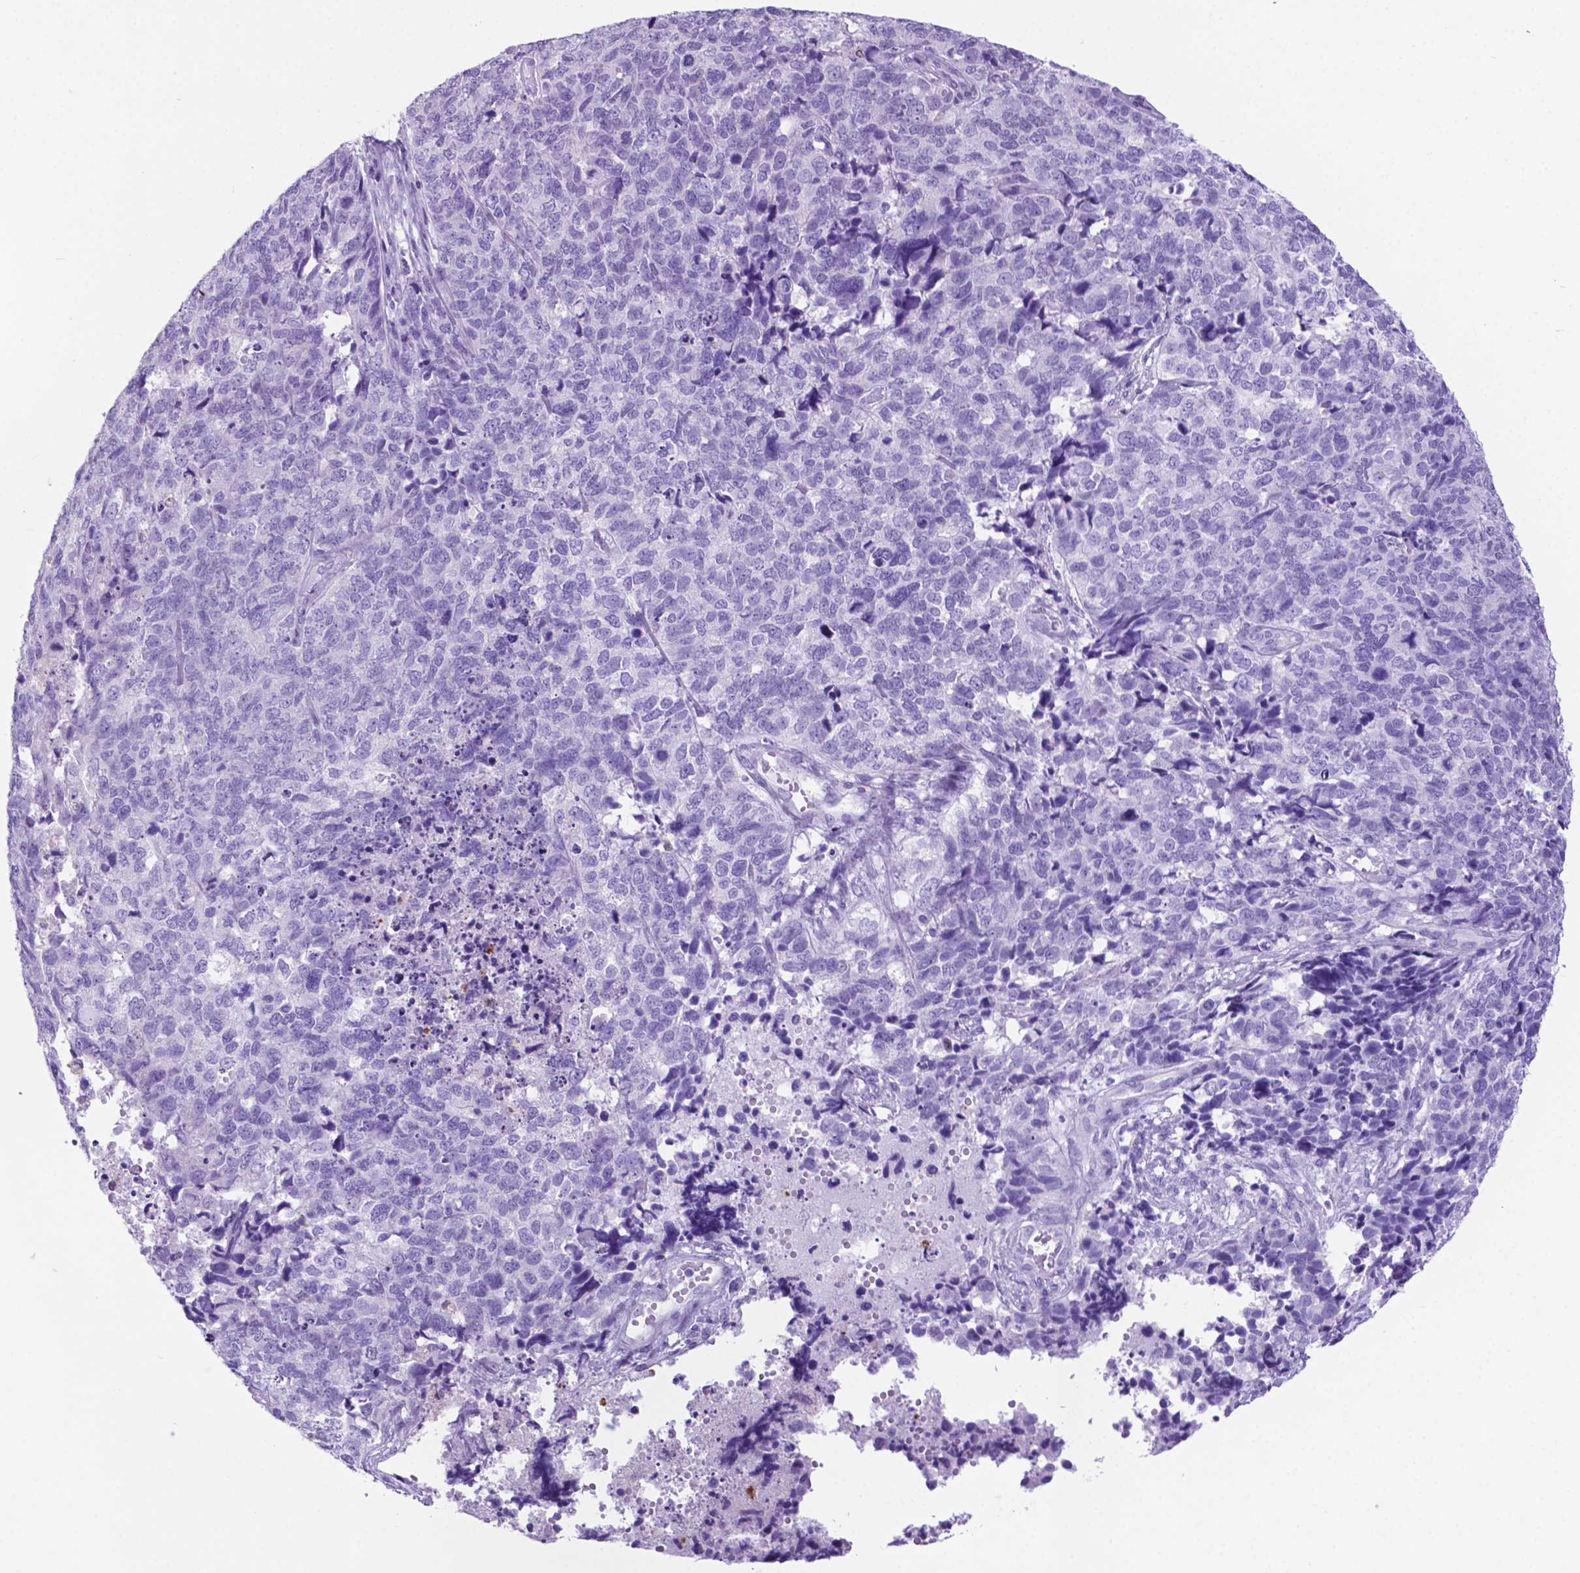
{"staining": {"intensity": "negative", "quantity": "none", "location": "none"}, "tissue": "cervical cancer", "cell_type": "Tumor cells", "image_type": "cancer", "snomed": [{"axis": "morphology", "description": "Squamous cell carcinoma, NOS"}, {"axis": "topography", "description": "Cervix"}], "caption": "The histopathology image exhibits no staining of tumor cells in cervical squamous cell carcinoma.", "gene": "LZTR1", "patient": {"sex": "female", "age": 63}}